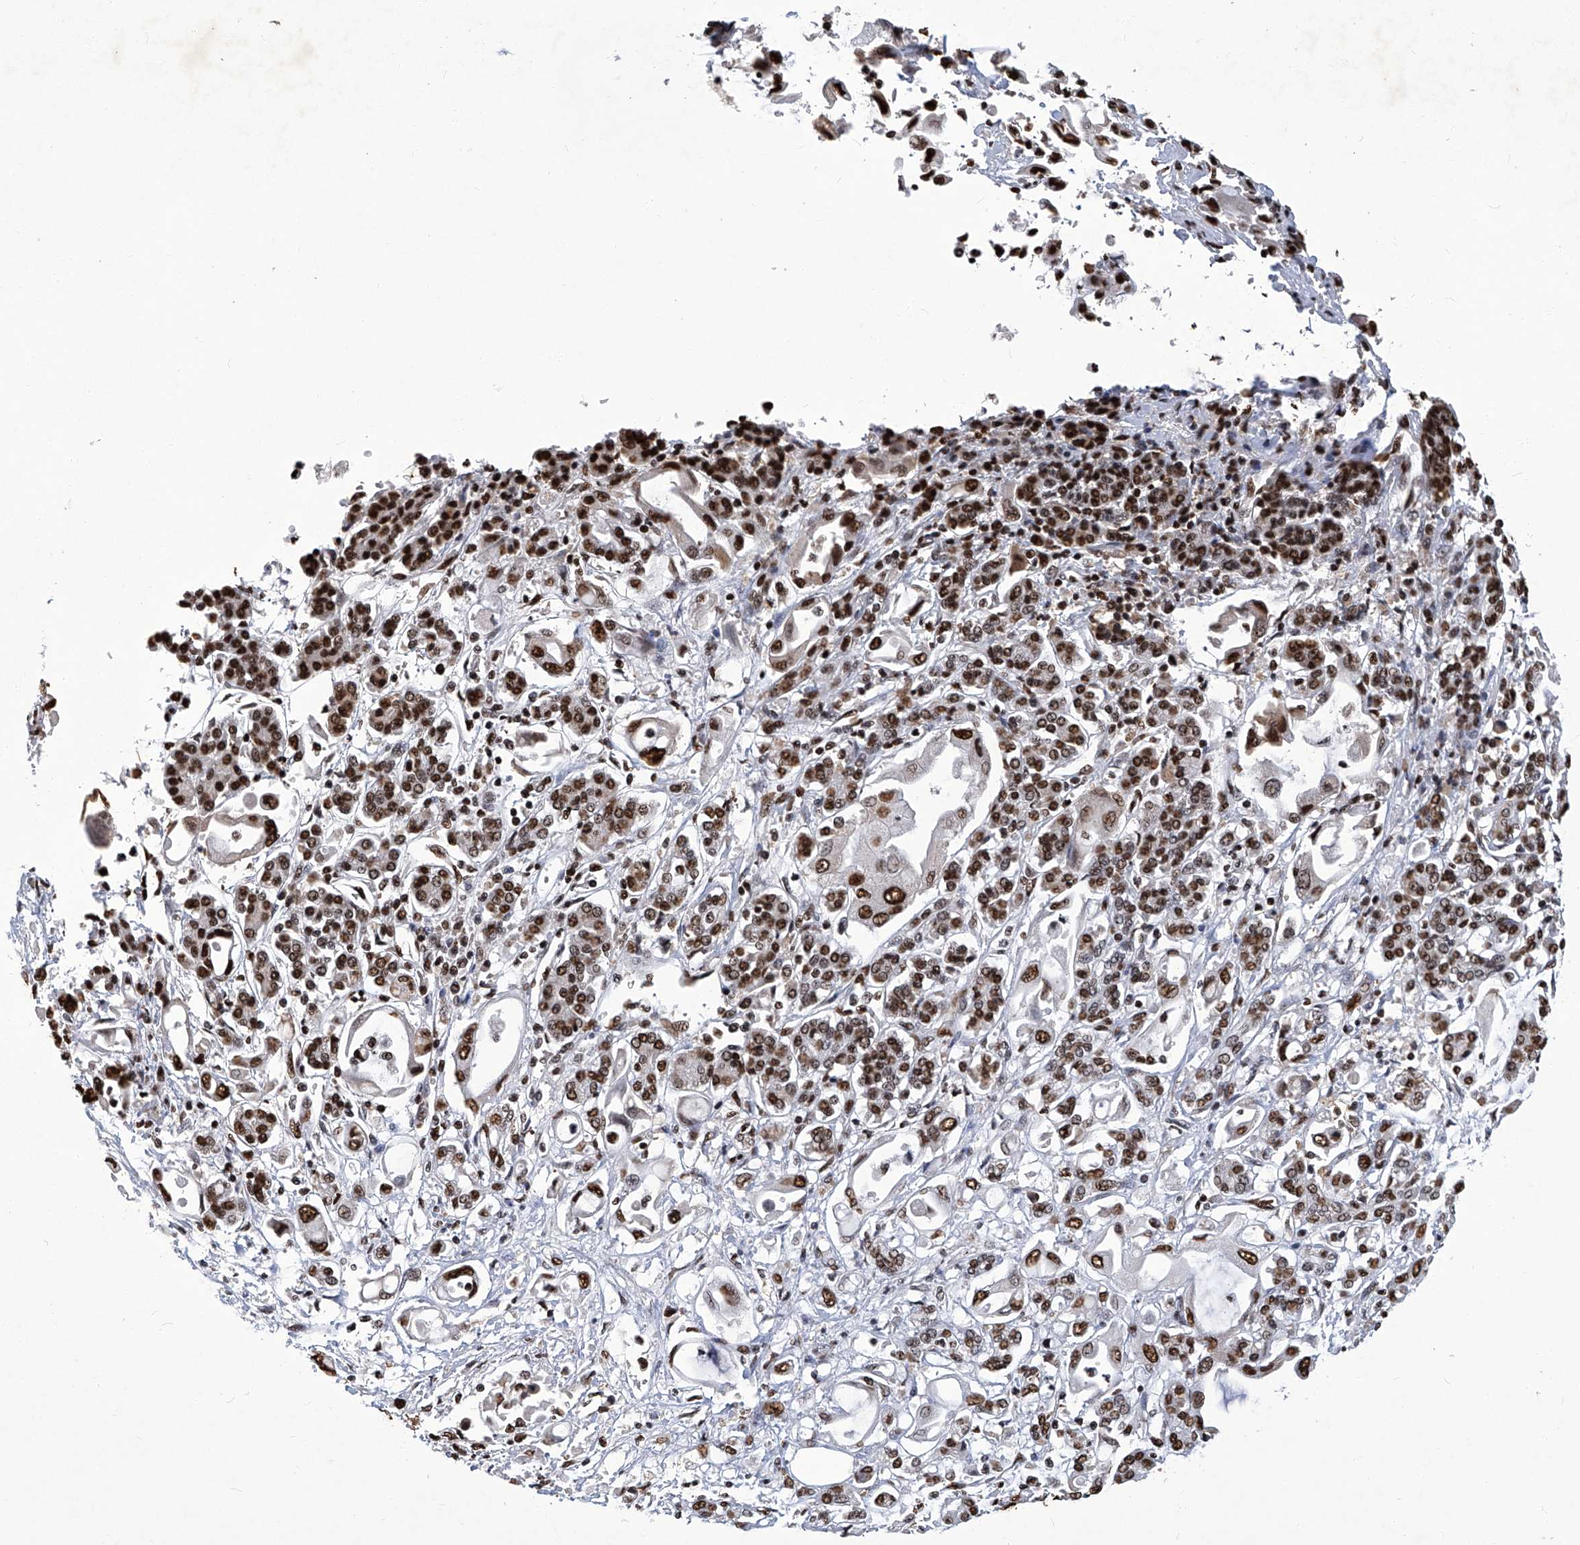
{"staining": {"intensity": "strong", "quantity": ">75%", "location": "nuclear"}, "tissue": "pancreatic cancer", "cell_type": "Tumor cells", "image_type": "cancer", "snomed": [{"axis": "morphology", "description": "Adenocarcinoma, NOS"}, {"axis": "topography", "description": "Pancreas"}], "caption": "Adenocarcinoma (pancreatic) stained with a brown dye exhibits strong nuclear positive expression in approximately >75% of tumor cells.", "gene": "HBP1", "patient": {"sex": "female", "age": 57}}